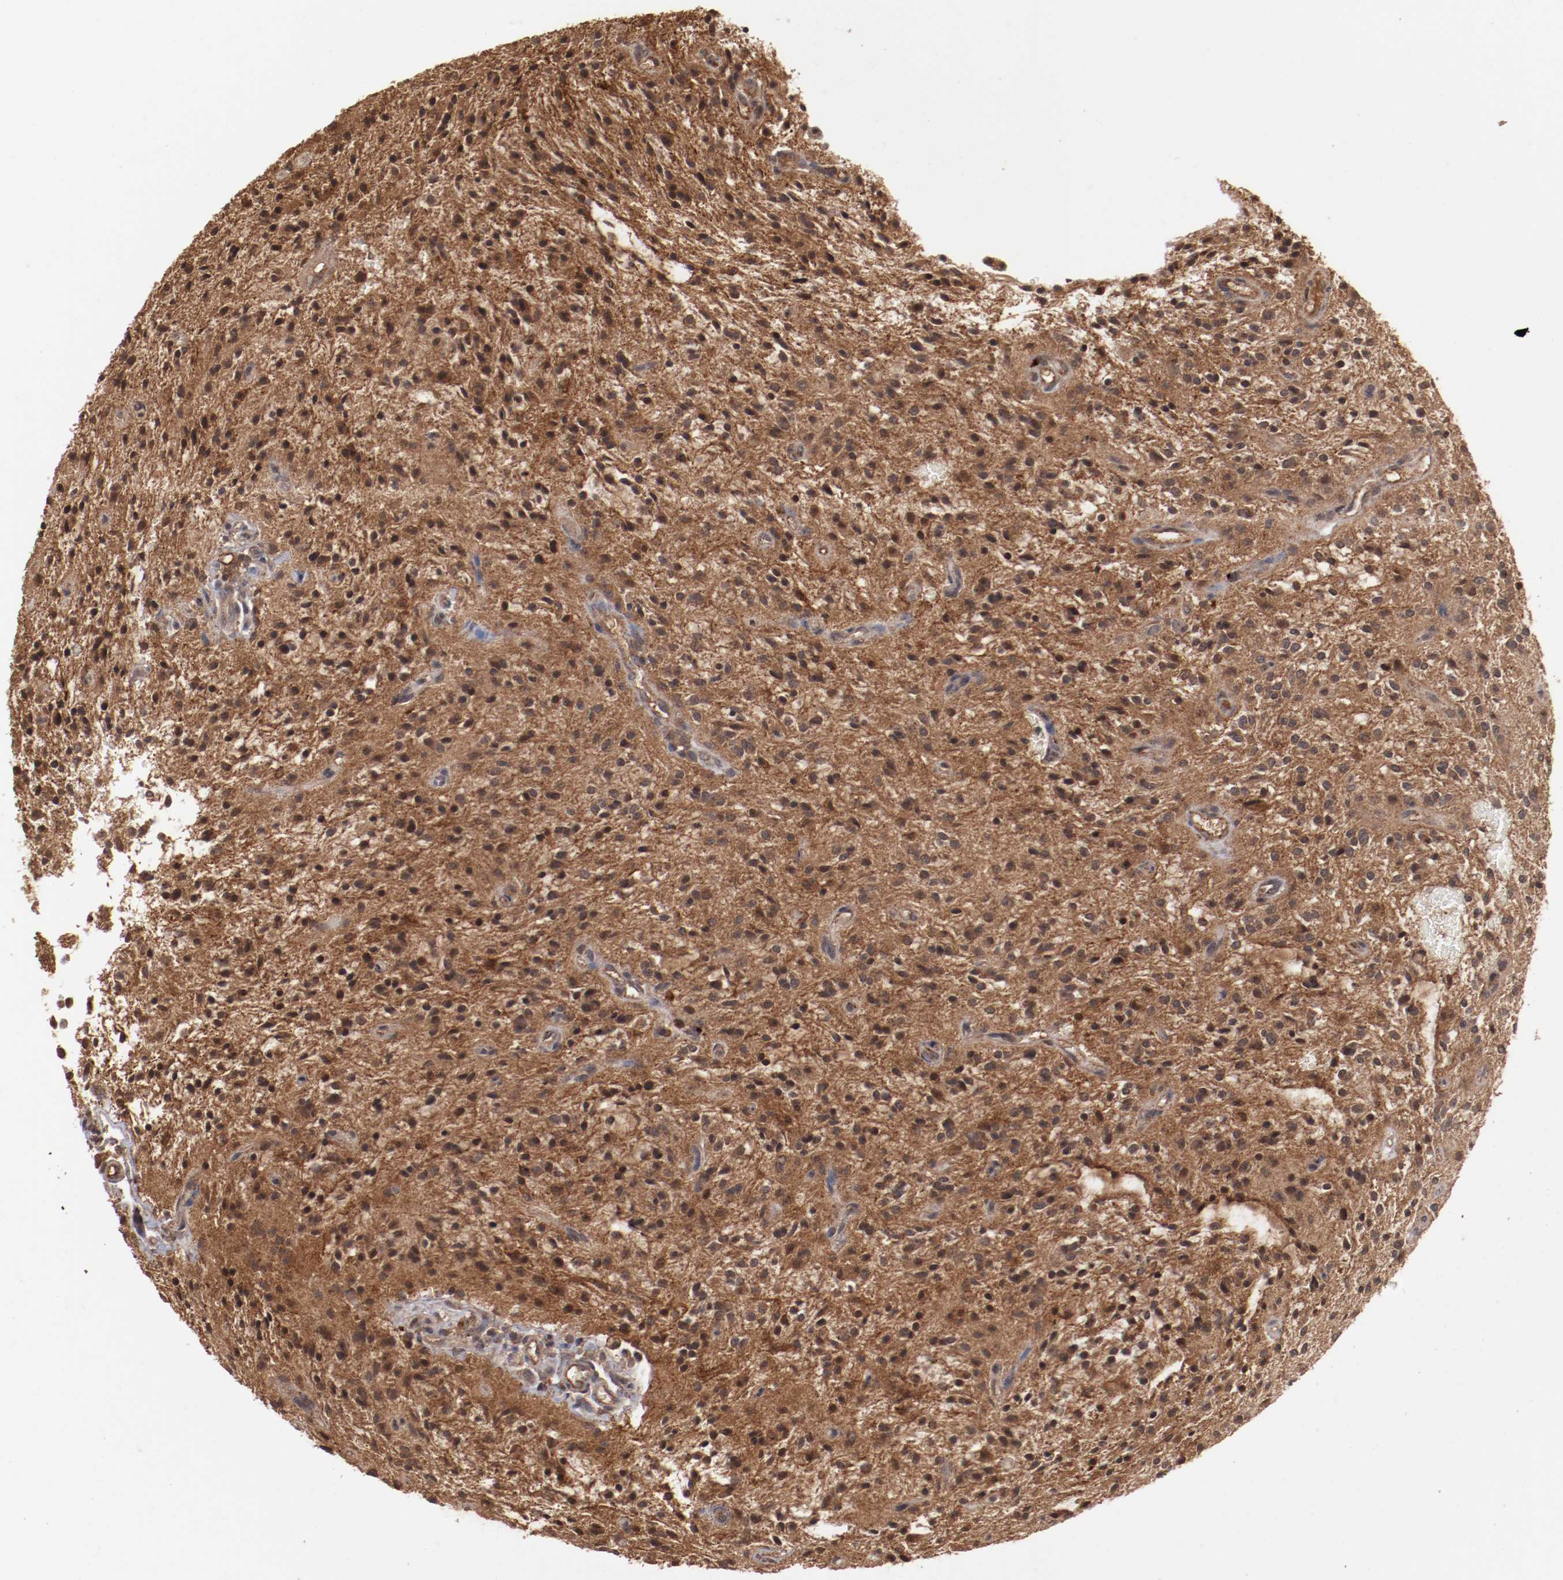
{"staining": {"intensity": "strong", "quantity": ">75%", "location": "cytoplasmic/membranous"}, "tissue": "glioma", "cell_type": "Tumor cells", "image_type": "cancer", "snomed": [{"axis": "morphology", "description": "Glioma, malignant, NOS"}, {"axis": "topography", "description": "Cerebellum"}], "caption": "Glioma was stained to show a protein in brown. There is high levels of strong cytoplasmic/membranous expression in about >75% of tumor cells.", "gene": "TENM1", "patient": {"sex": "female", "age": 10}}